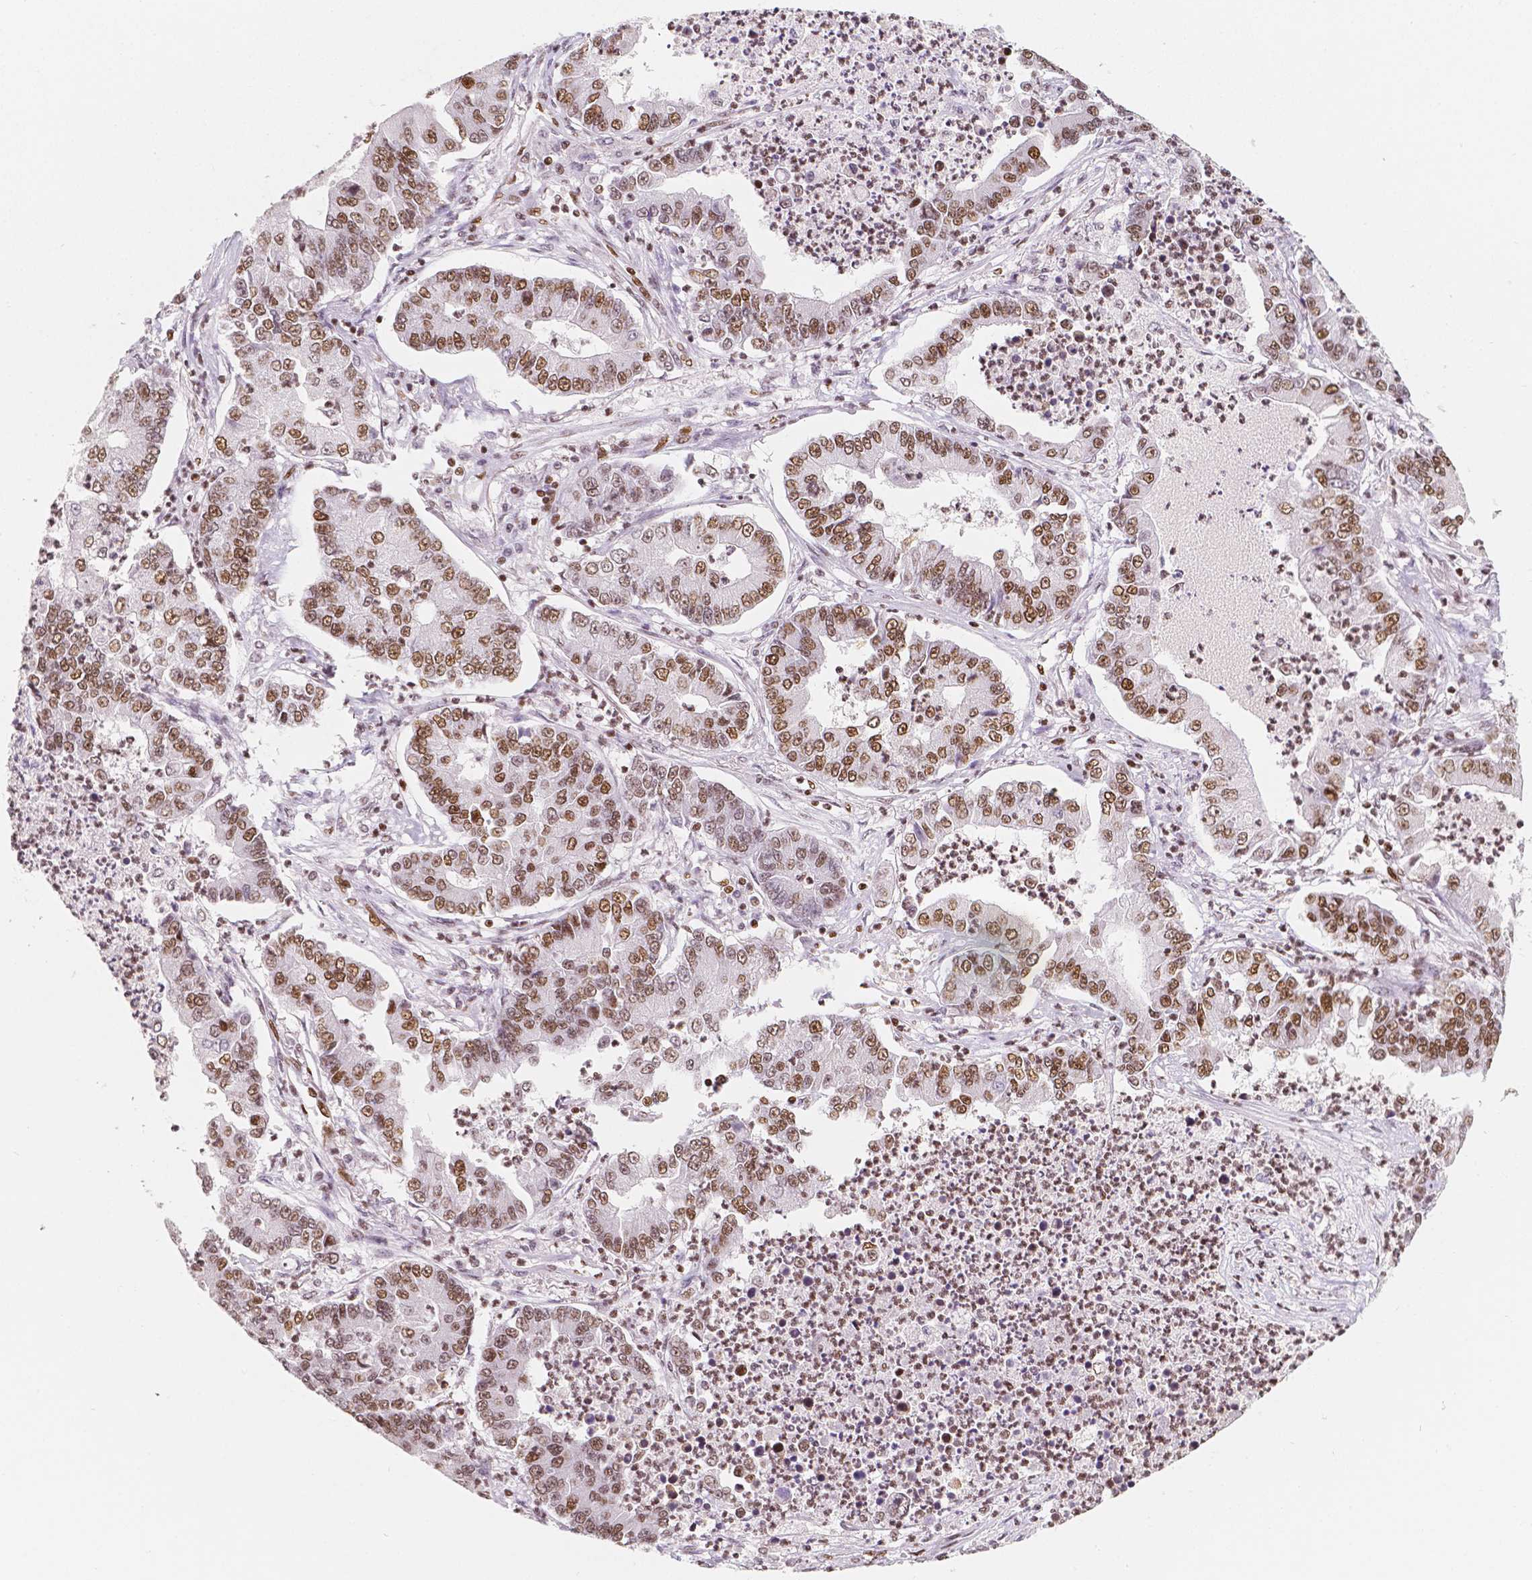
{"staining": {"intensity": "moderate", "quantity": ">75%", "location": "nuclear"}, "tissue": "lung cancer", "cell_type": "Tumor cells", "image_type": "cancer", "snomed": [{"axis": "morphology", "description": "Adenocarcinoma, NOS"}, {"axis": "topography", "description": "Lung"}], "caption": "Immunohistochemistry photomicrograph of neoplastic tissue: human lung adenocarcinoma stained using IHC reveals medium levels of moderate protein expression localized specifically in the nuclear of tumor cells, appearing as a nuclear brown color.", "gene": "HDAC1", "patient": {"sex": "female", "age": 57}}